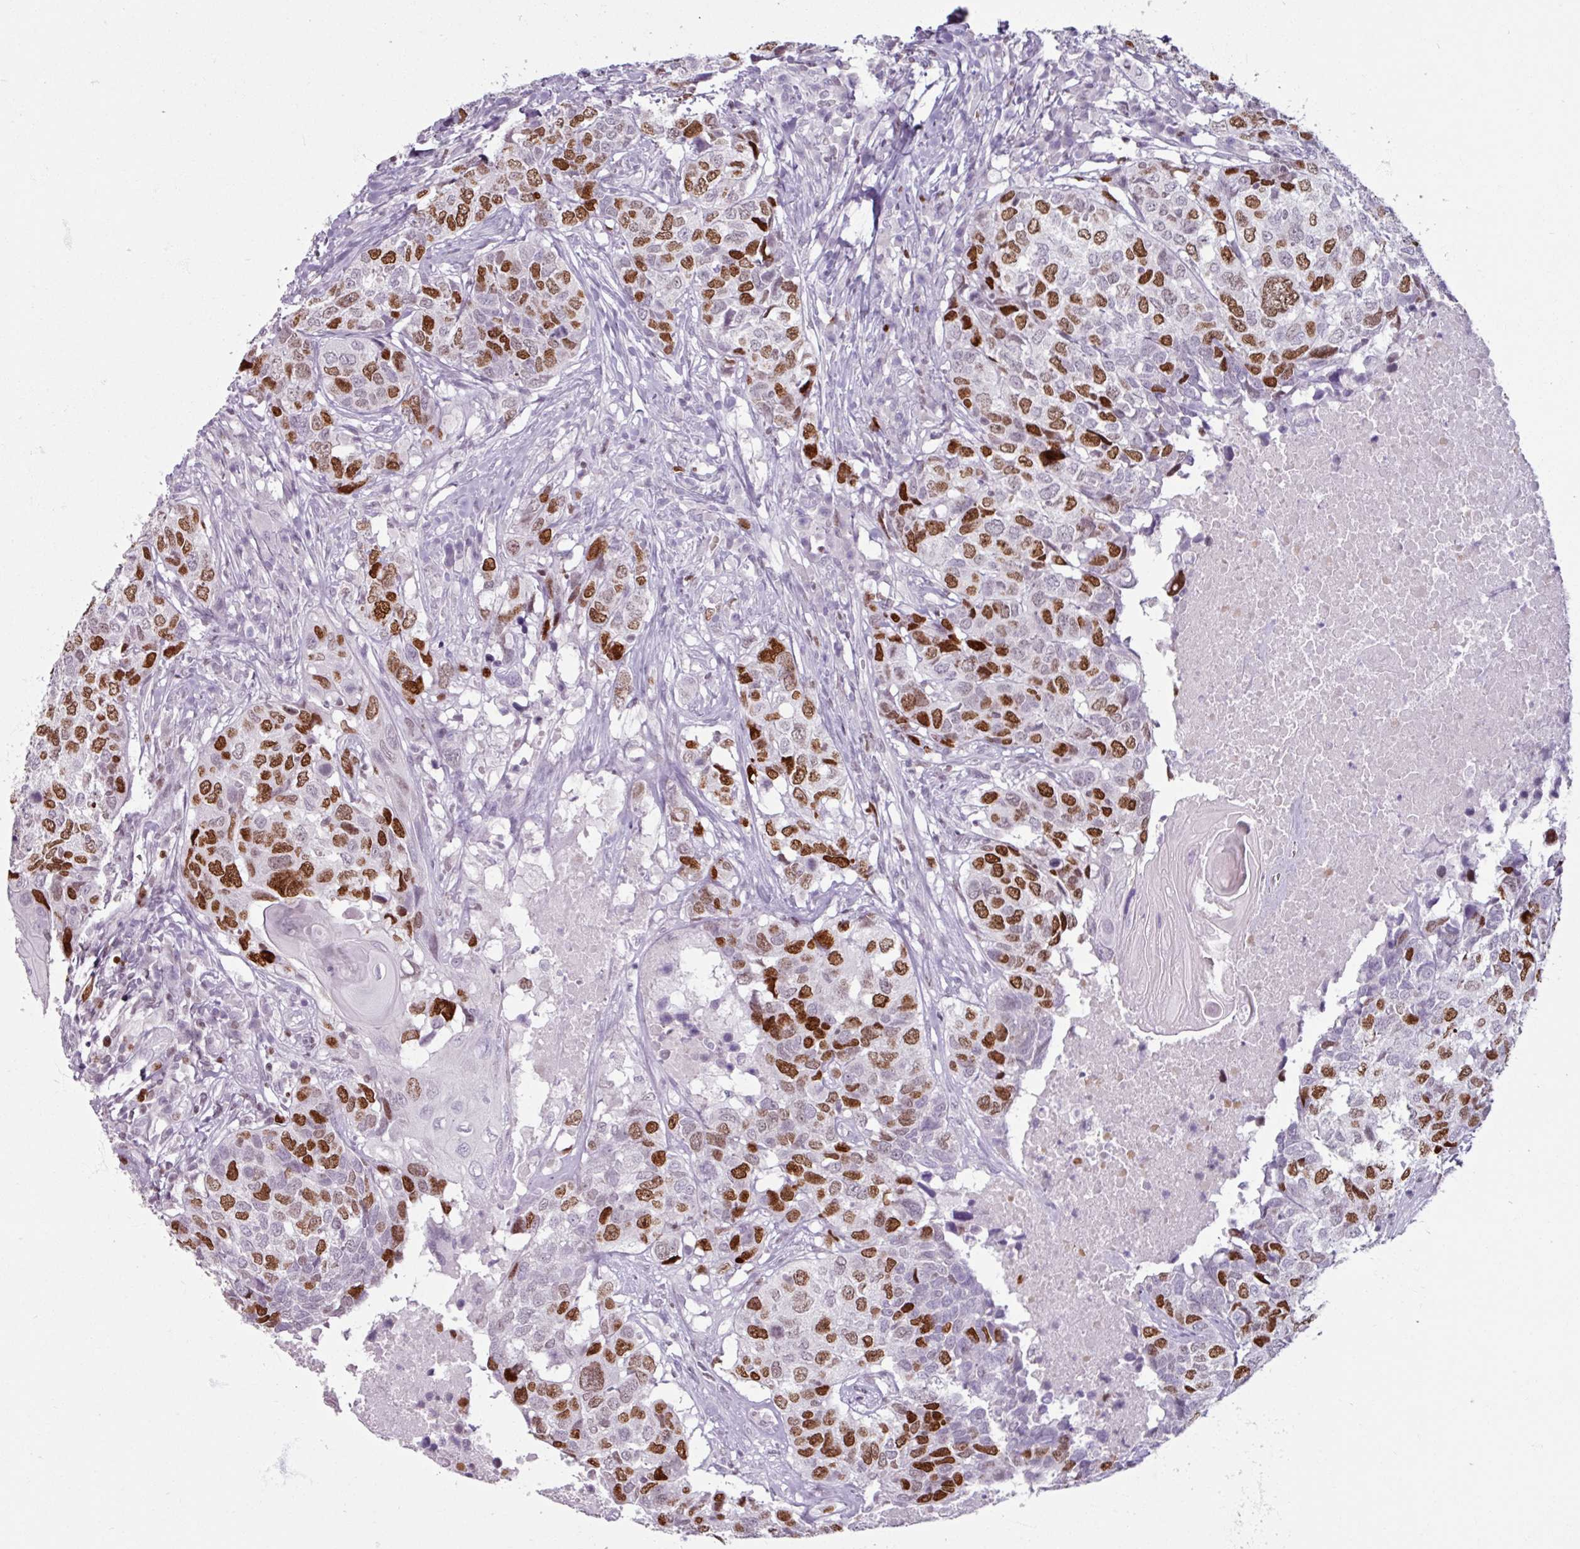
{"staining": {"intensity": "strong", "quantity": "25%-75%", "location": "nuclear"}, "tissue": "head and neck cancer", "cell_type": "Tumor cells", "image_type": "cancer", "snomed": [{"axis": "morphology", "description": "Squamous cell carcinoma, NOS"}, {"axis": "topography", "description": "Head-Neck"}], "caption": "Squamous cell carcinoma (head and neck) stained with immunohistochemistry shows strong nuclear positivity in approximately 25%-75% of tumor cells. (Brightfield microscopy of DAB IHC at high magnification).", "gene": "ATAD2", "patient": {"sex": "male", "age": 66}}